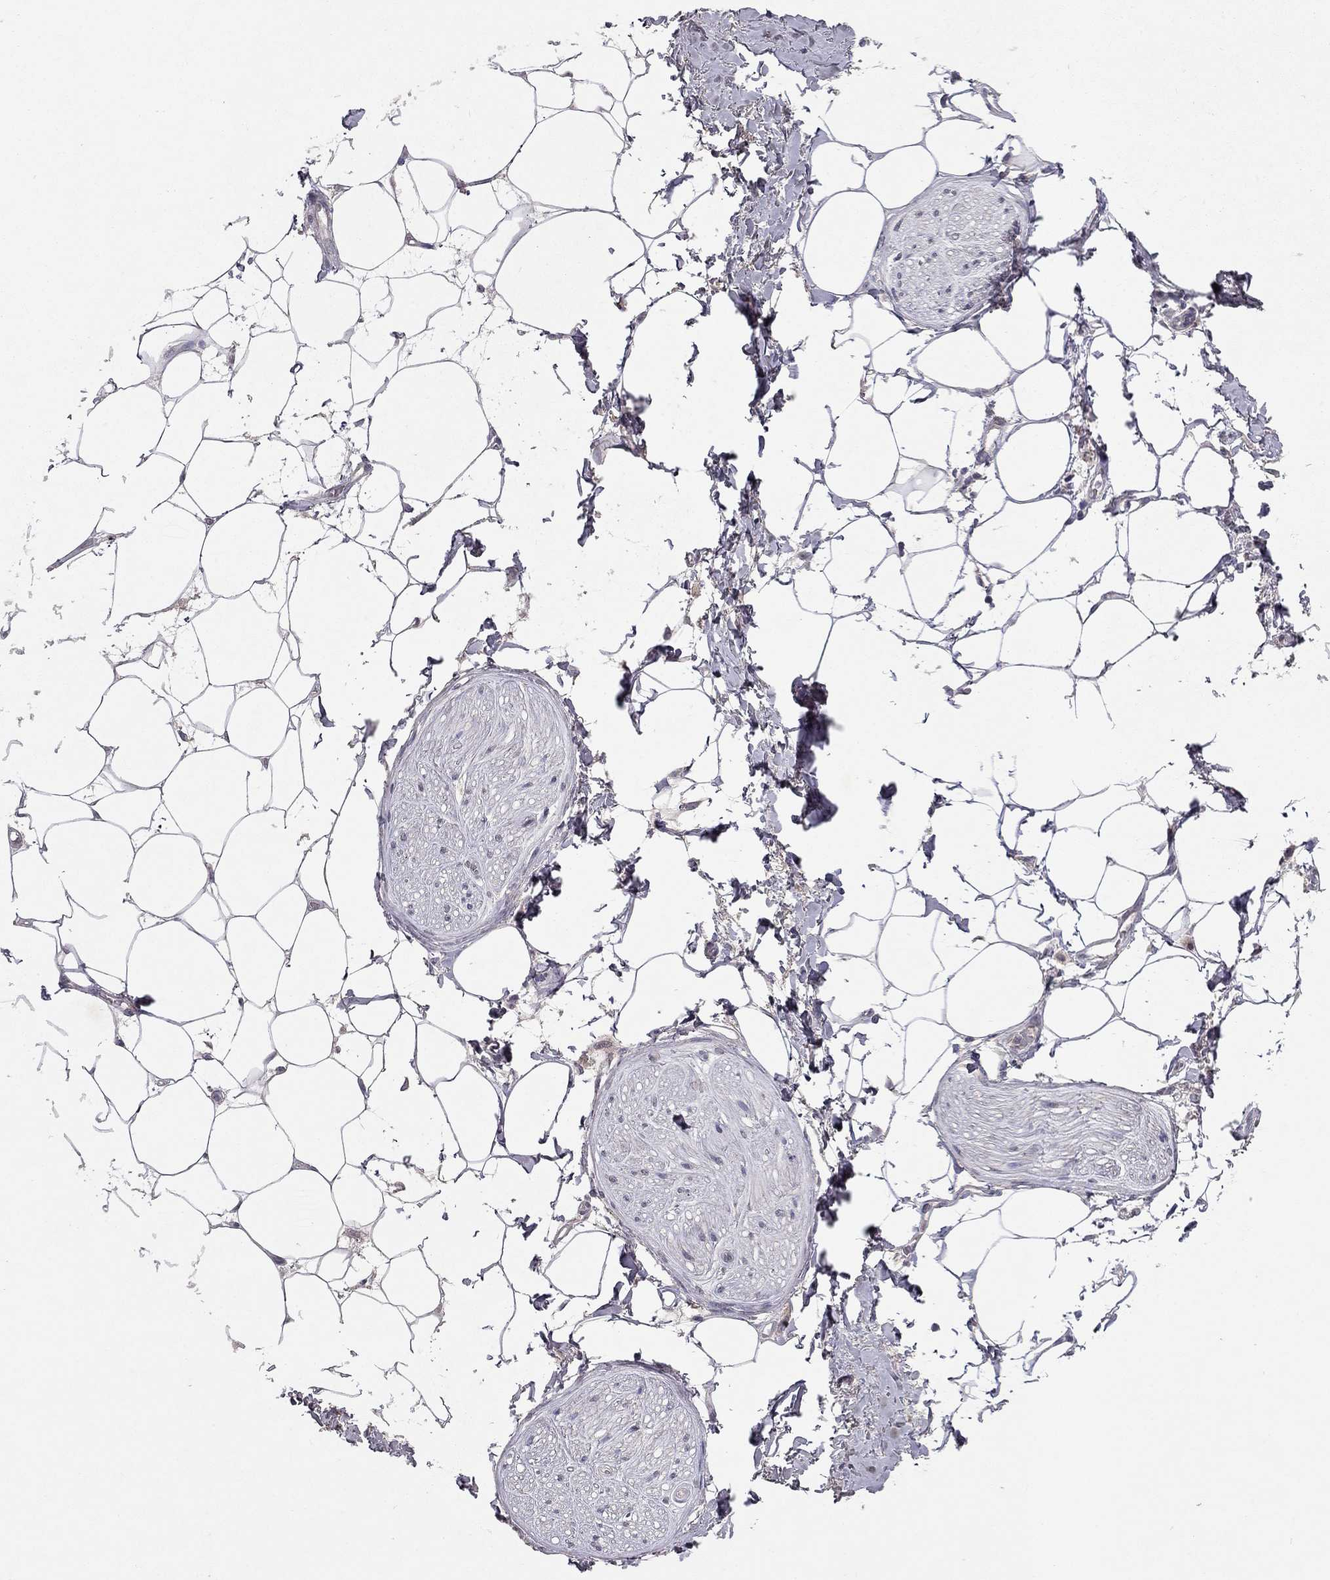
{"staining": {"intensity": "negative", "quantity": "none", "location": "none"}, "tissue": "adipose tissue", "cell_type": "Adipocytes", "image_type": "normal", "snomed": [{"axis": "morphology", "description": "Normal tissue, NOS"}, {"axis": "topography", "description": "Vagina"}, {"axis": "topography", "description": "Peripheral nerve tissue"}], "caption": "The immunohistochemistry (IHC) micrograph has no significant expression in adipocytes of adipose tissue.", "gene": "ESR2", "patient": {"sex": "female", "age": 71}}